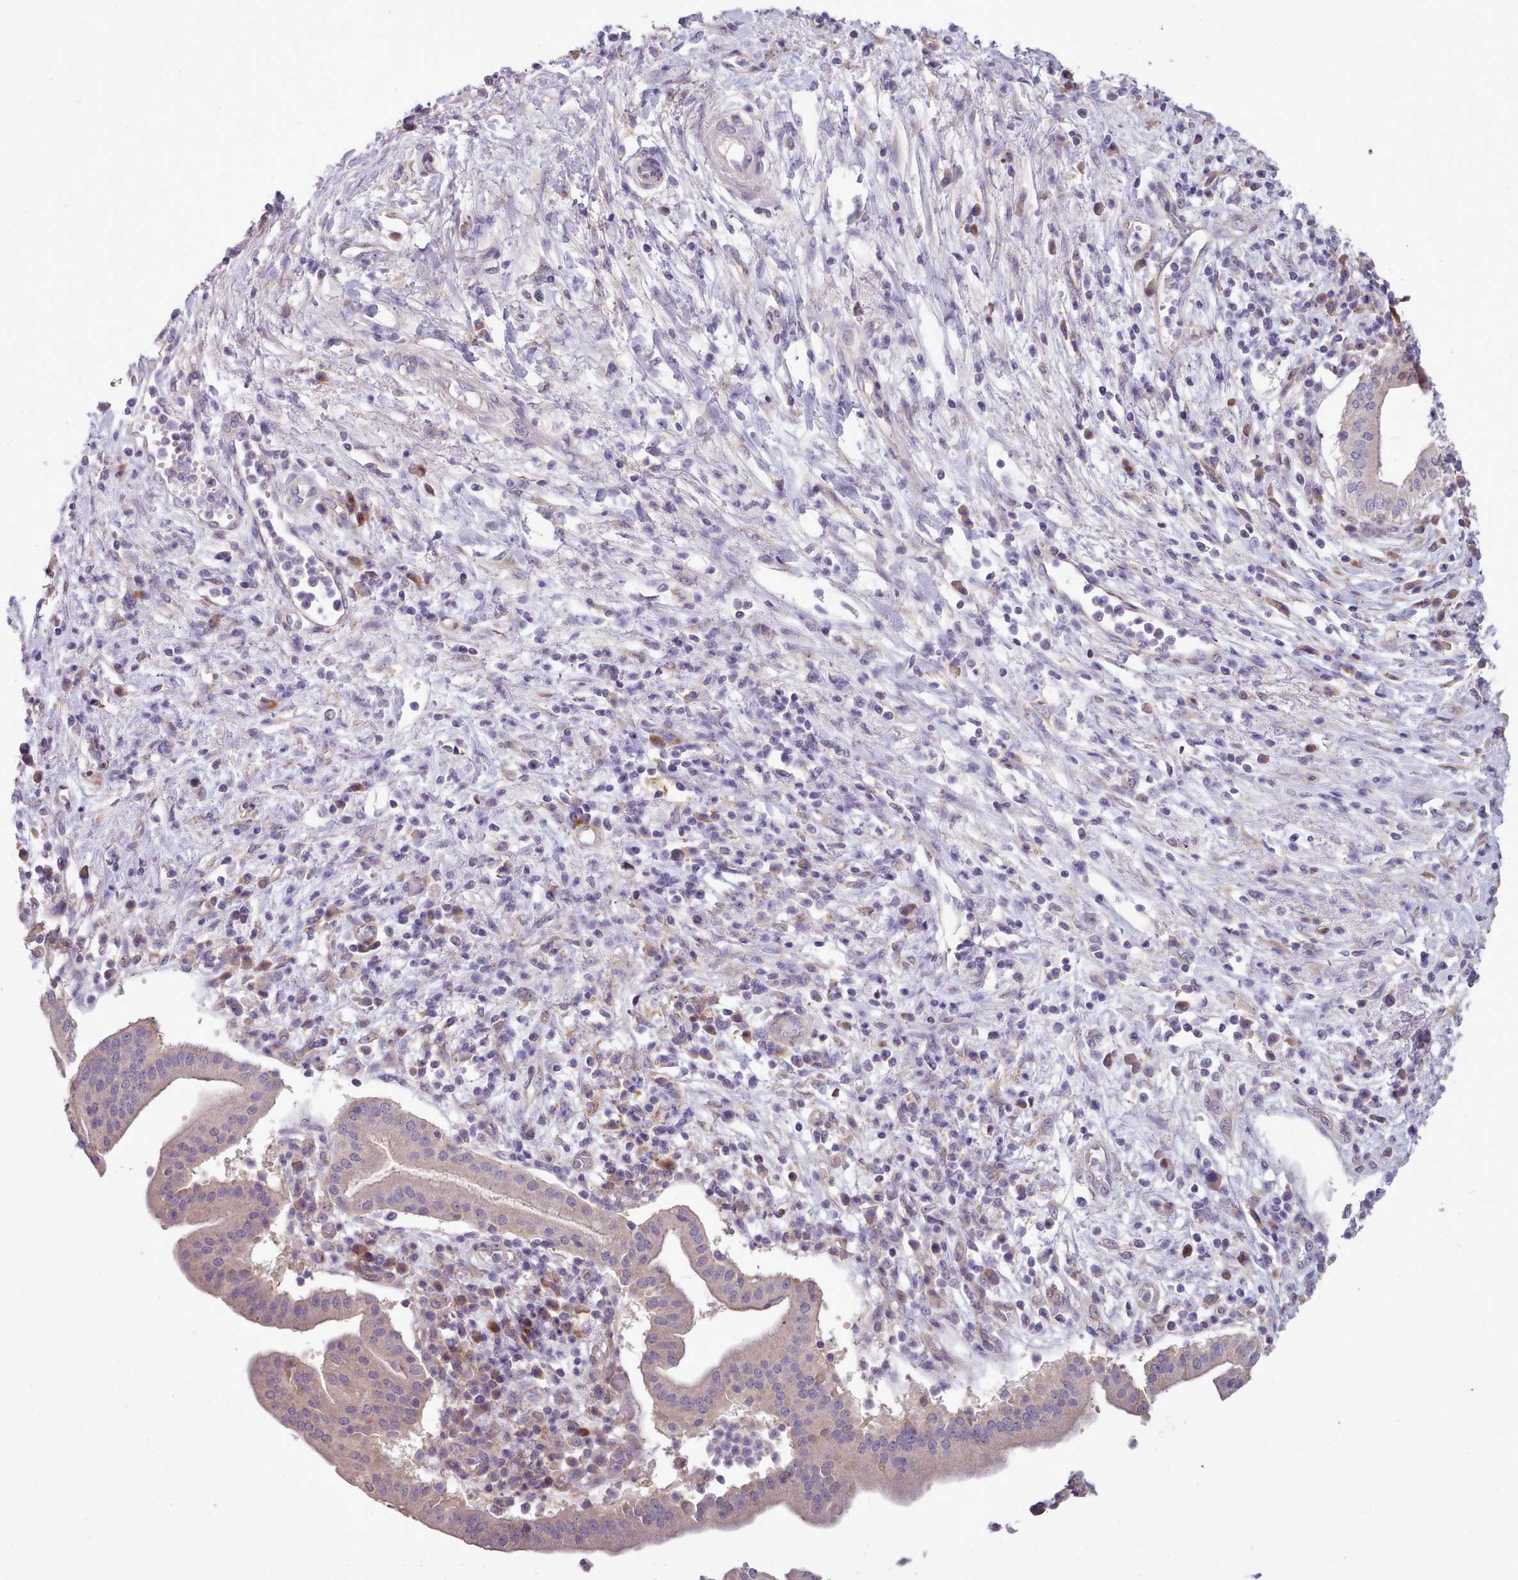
{"staining": {"intensity": "weak", "quantity": "25%-75%", "location": "cytoplasmic/membranous"}, "tissue": "pancreatic cancer", "cell_type": "Tumor cells", "image_type": "cancer", "snomed": [{"axis": "morphology", "description": "Adenocarcinoma, NOS"}, {"axis": "topography", "description": "Pancreas"}], "caption": "Immunohistochemical staining of human adenocarcinoma (pancreatic) reveals weak cytoplasmic/membranous protein staining in approximately 25%-75% of tumor cells.", "gene": "DPF1", "patient": {"sex": "male", "age": 68}}